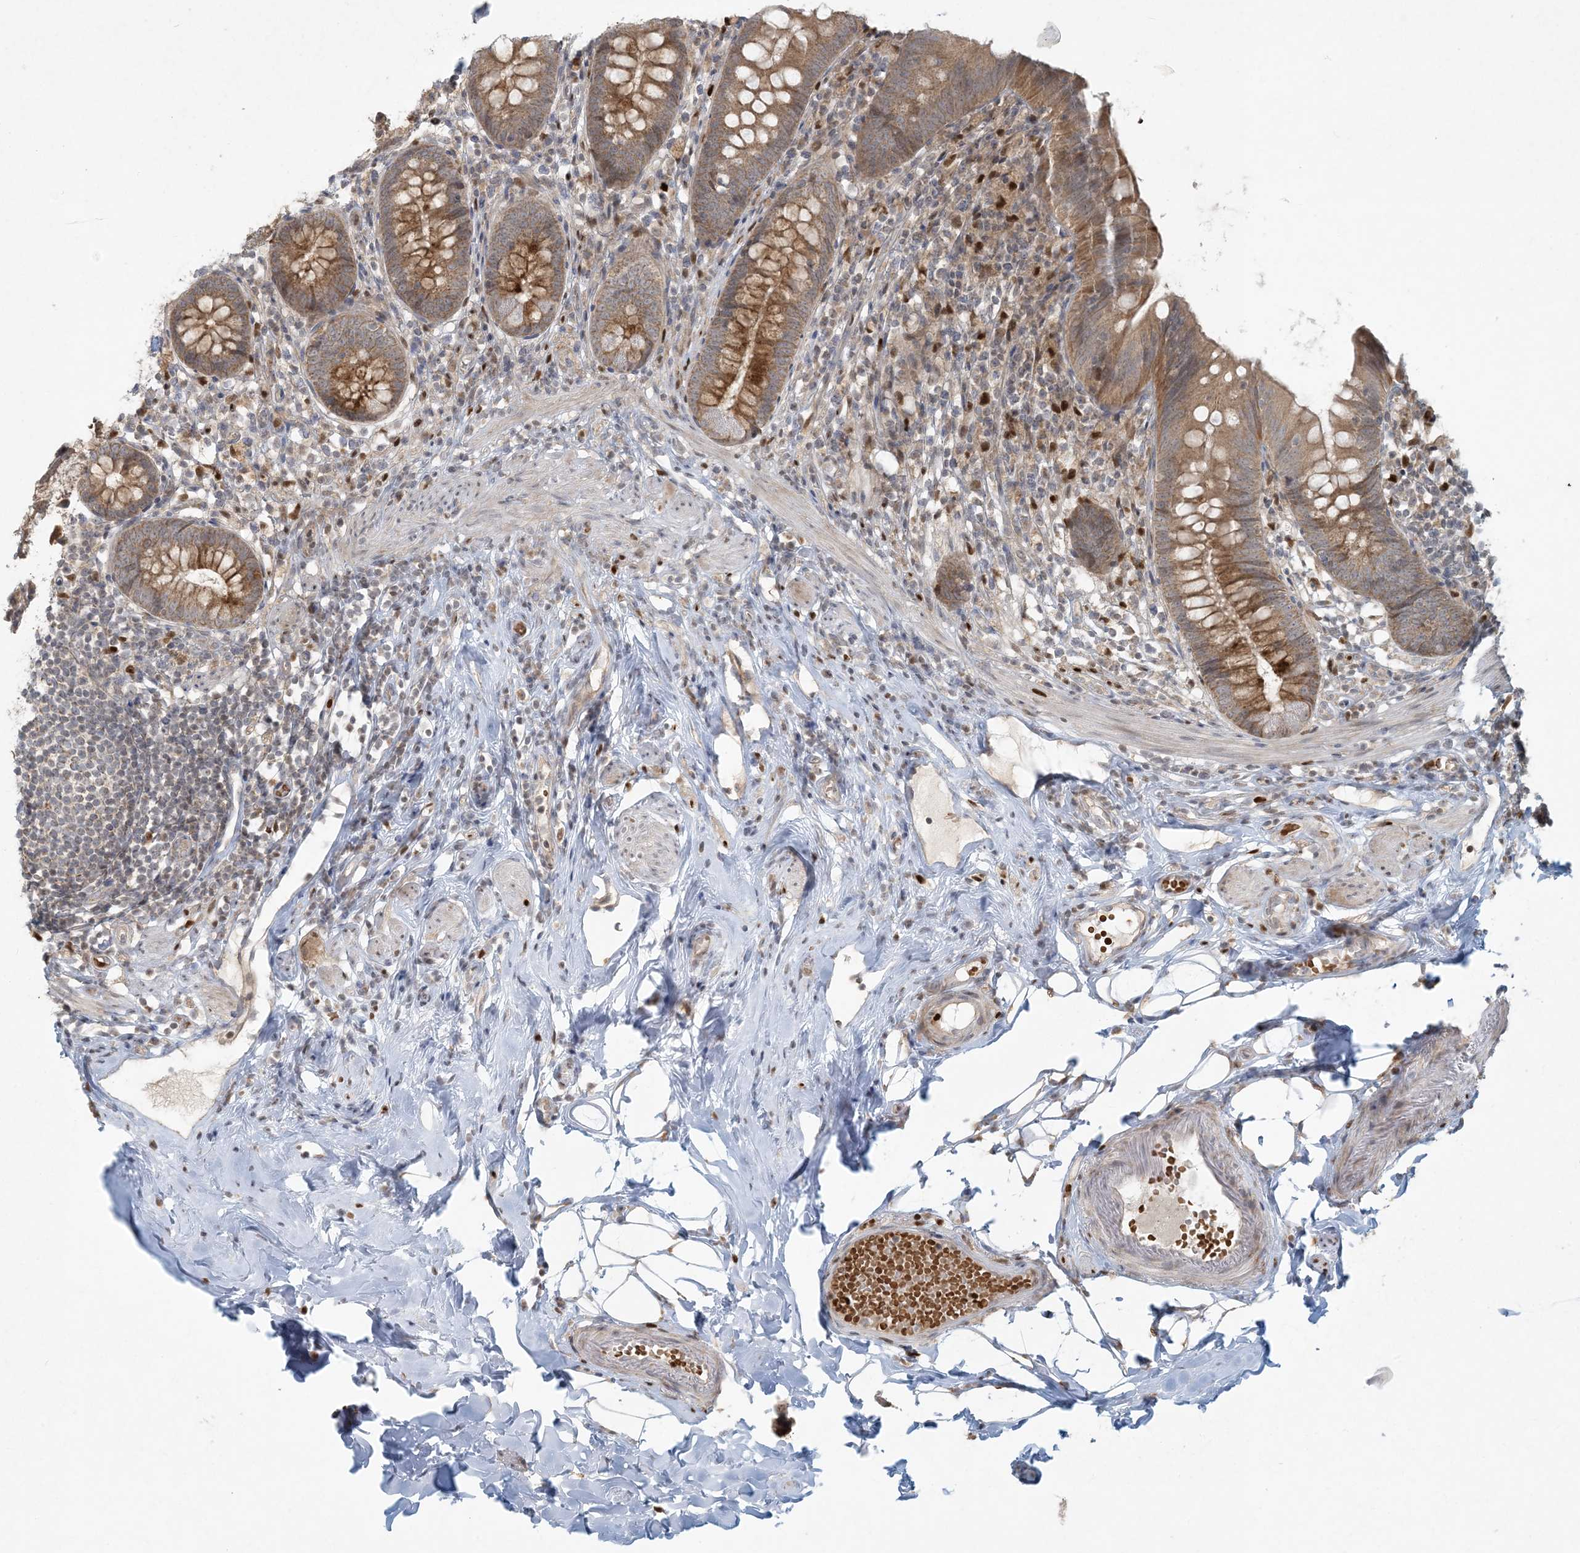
{"staining": {"intensity": "moderate", "quantity": ">75%", "location": "cytoplasmic/membranous"}, "tissue": "appendix", "cell_type": "Glandular cells", "image_type": "normal", "snomed": [{"axis": "morphology", "description": "Normal tissue, NOS"}, {"axis": "topography", "description": "Appendix"}], "caption": "An immunohistochemistry photomicrograph of unremarkable tissue is shown. Protein staining in brown highlights moderate cytoplasmic/membranous positivity in appendix within glandular cells.", "gene": "CTDNEP1", "patient": {"sex": "female", "age": 62}}